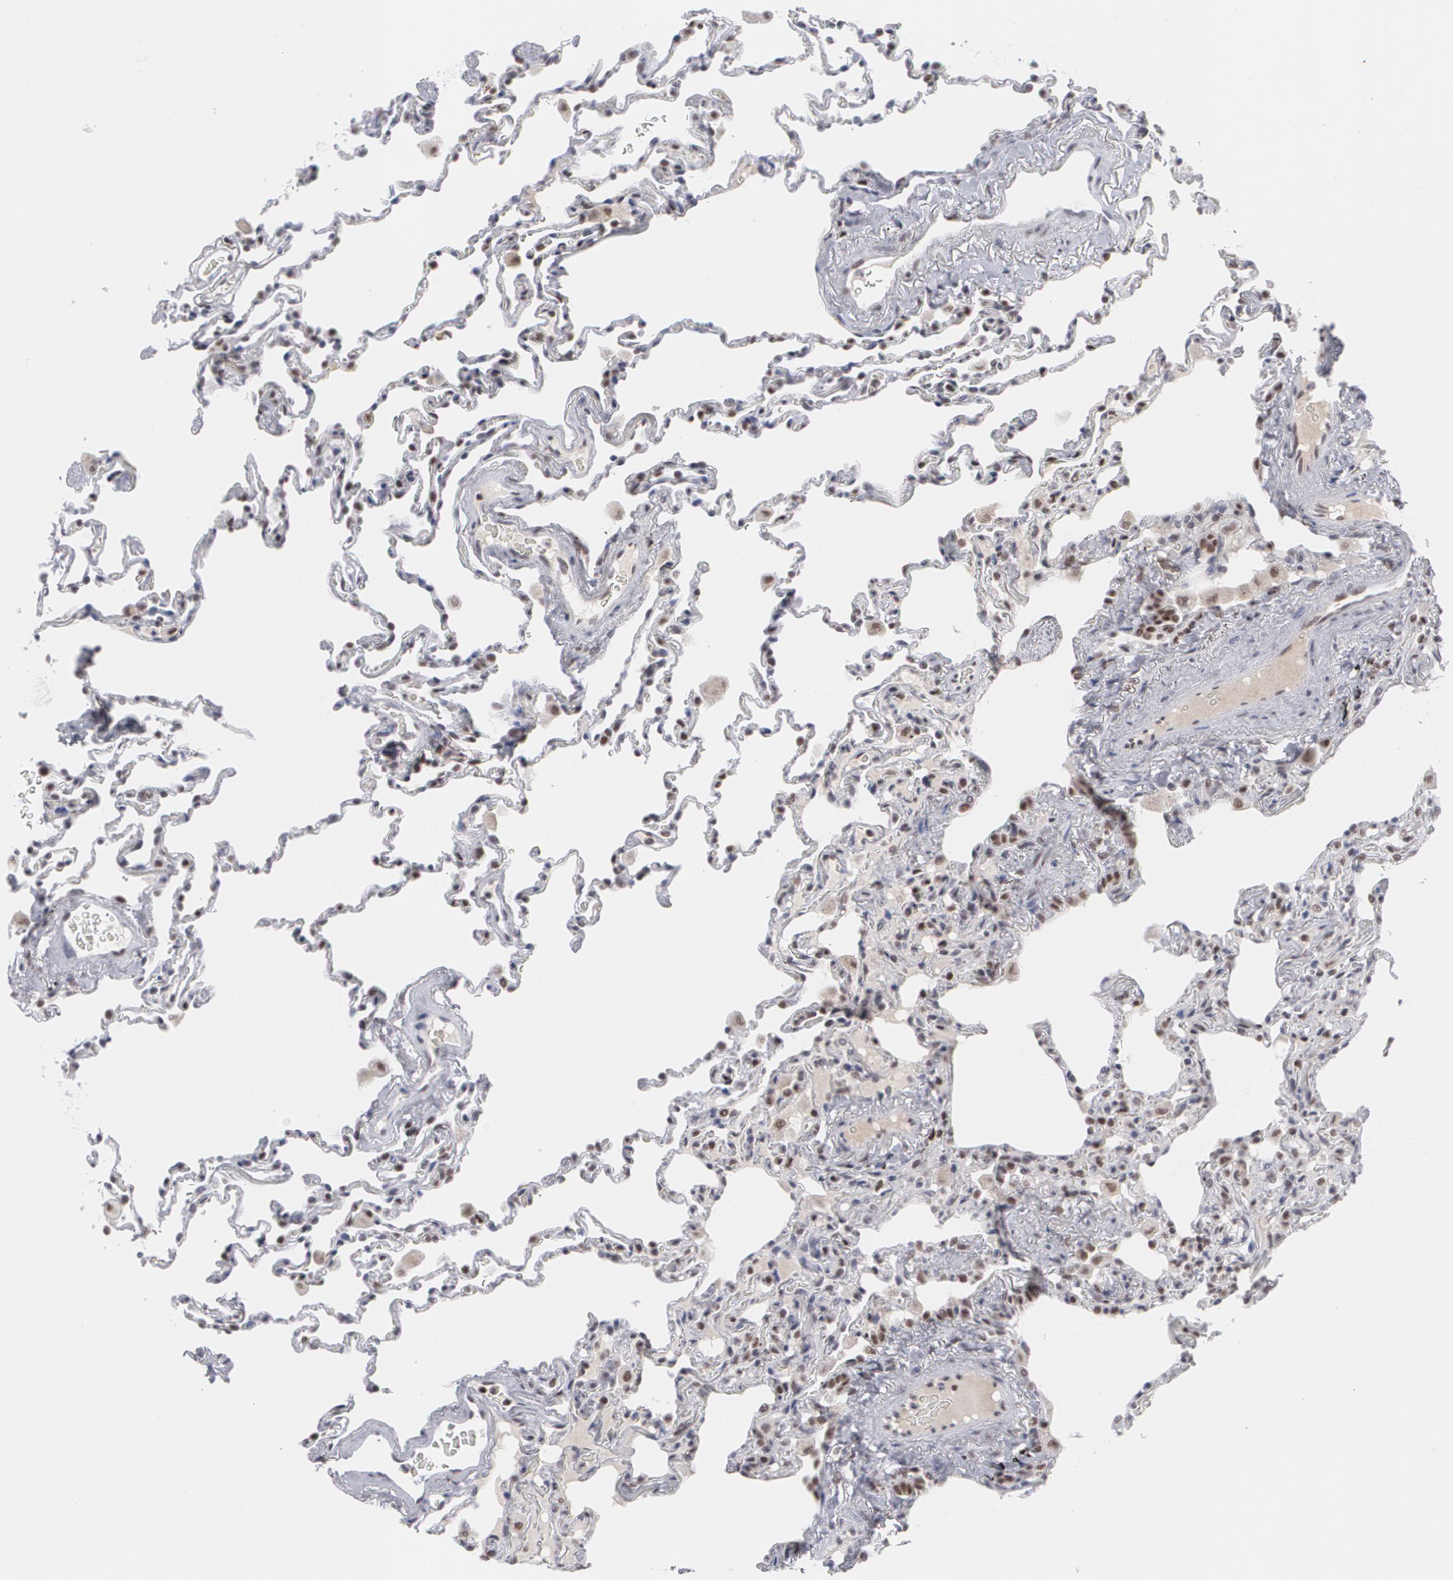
{"staining": {"intensity": "moderate", "quantity": "25%-75%", "location": "nuclear"}, "tissue": "lung", "cell_type": "Alveolar cells", "image_type": "normal", "snomed": [{"axis": "morphology", "description": "Normal tissue, NOS"}, {"axis": "topography", "description": "Lung"}], "caption": "The micrograph displays a brown stain indicating the presence of a protein in the nuclear of alveolar cells in lung. (DAB (3,3'-diaminobenzidine) IHC with brightfield microscopy, high magnification).", "gene": "MCL1", "patient": {"sex": "male", "age": 59}}